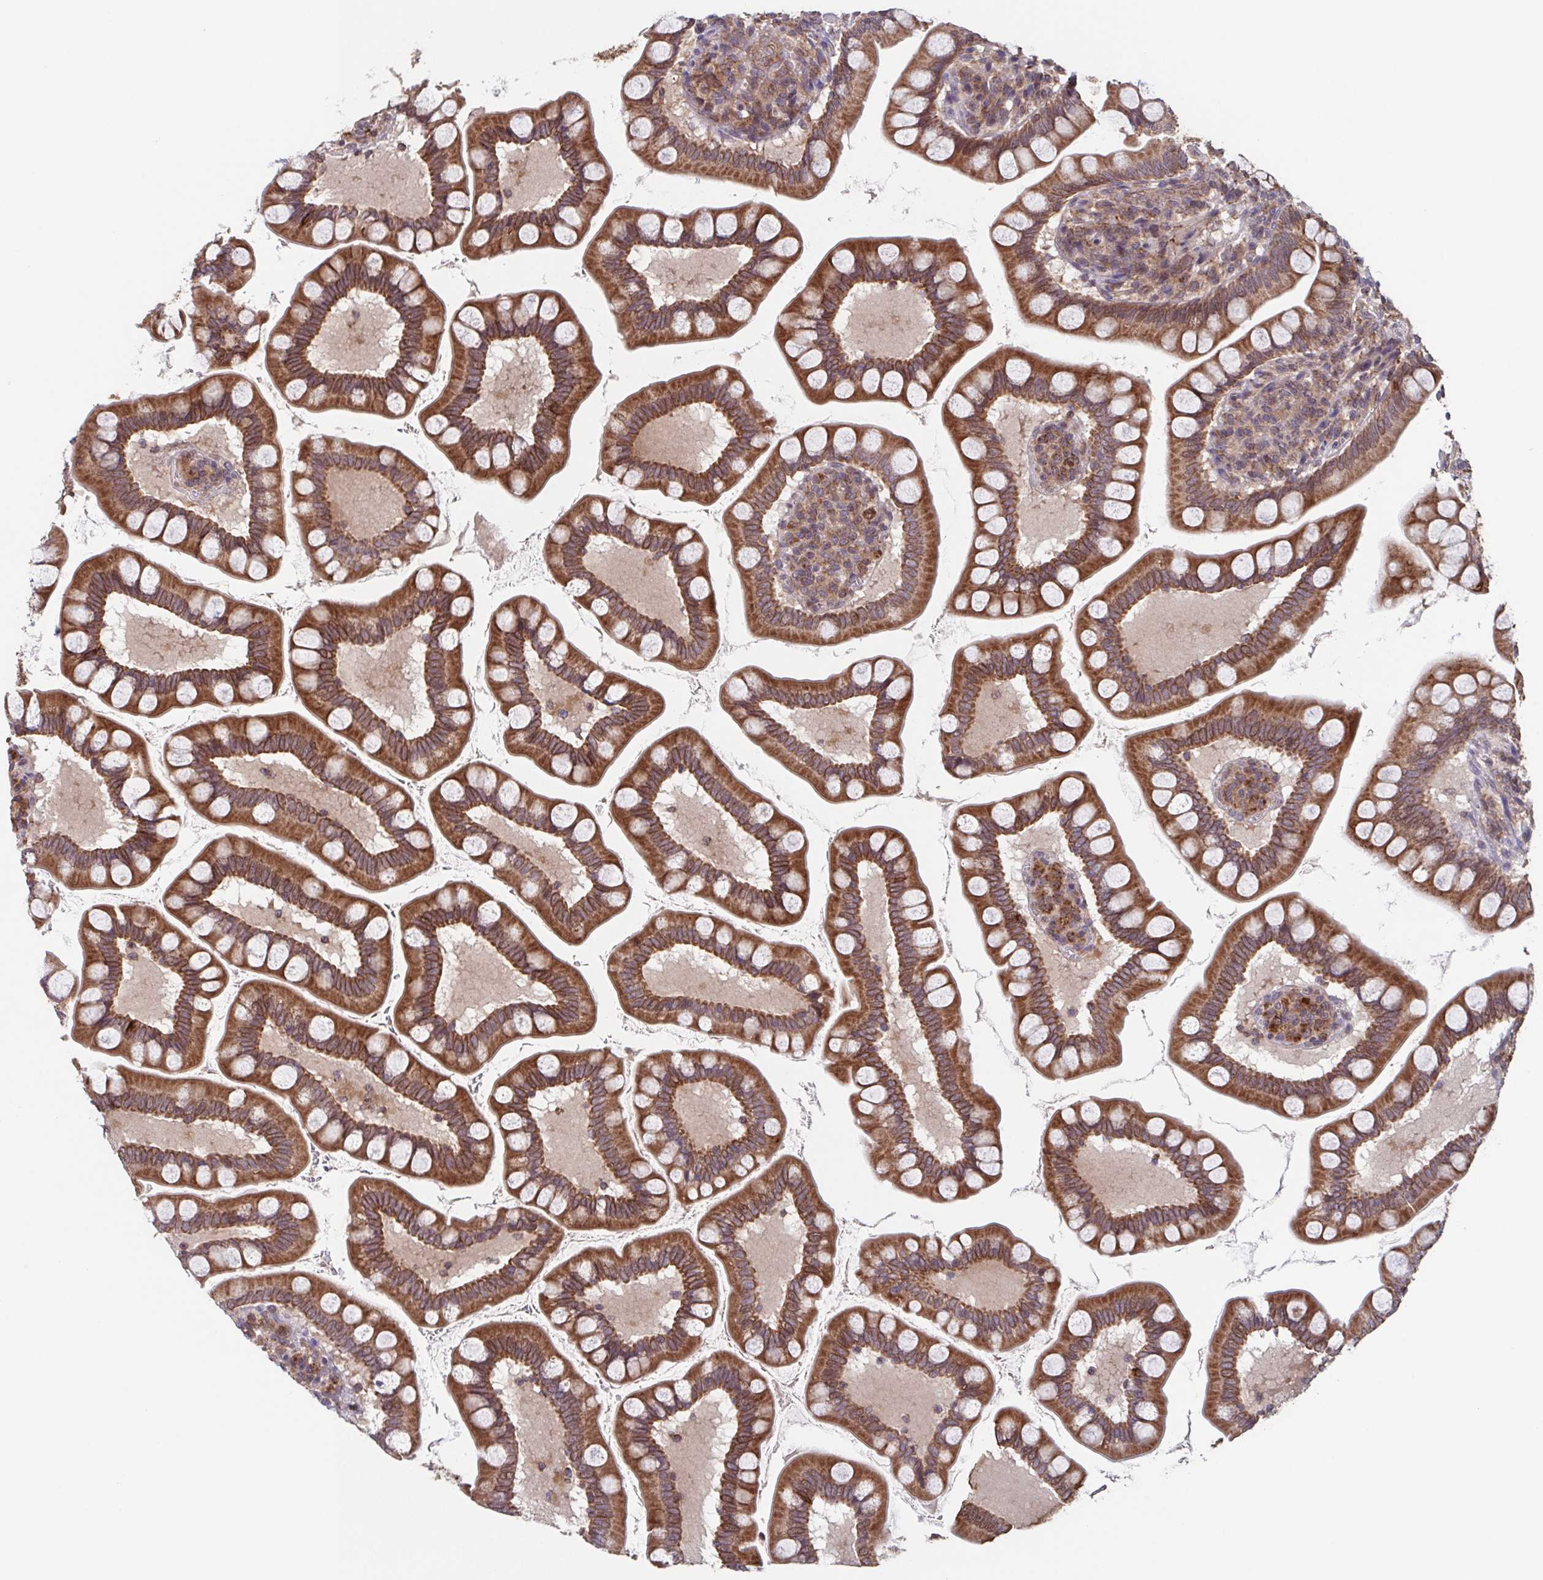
{"staining": {"intensity": "strong", "quantity": ">75%", "location": "cytoplasmic/membranous"}, "tissue": "small intestine", "cell_type": "Glandular cells", "image_type": "normal", "snomed": [{"axis": "morphology", "description": "Normal tissue, NOS"}, {"axis": "topography", "description": "Small intestine"}], "caption": "This is a micrograph of immunohistochemistry staining of unremarkable small intestine, which shows strong staining in the cytoplasmic/membranous of glandular cells.", "gene": "TTC19", "patient": {"sex": "female", "age": 56}}